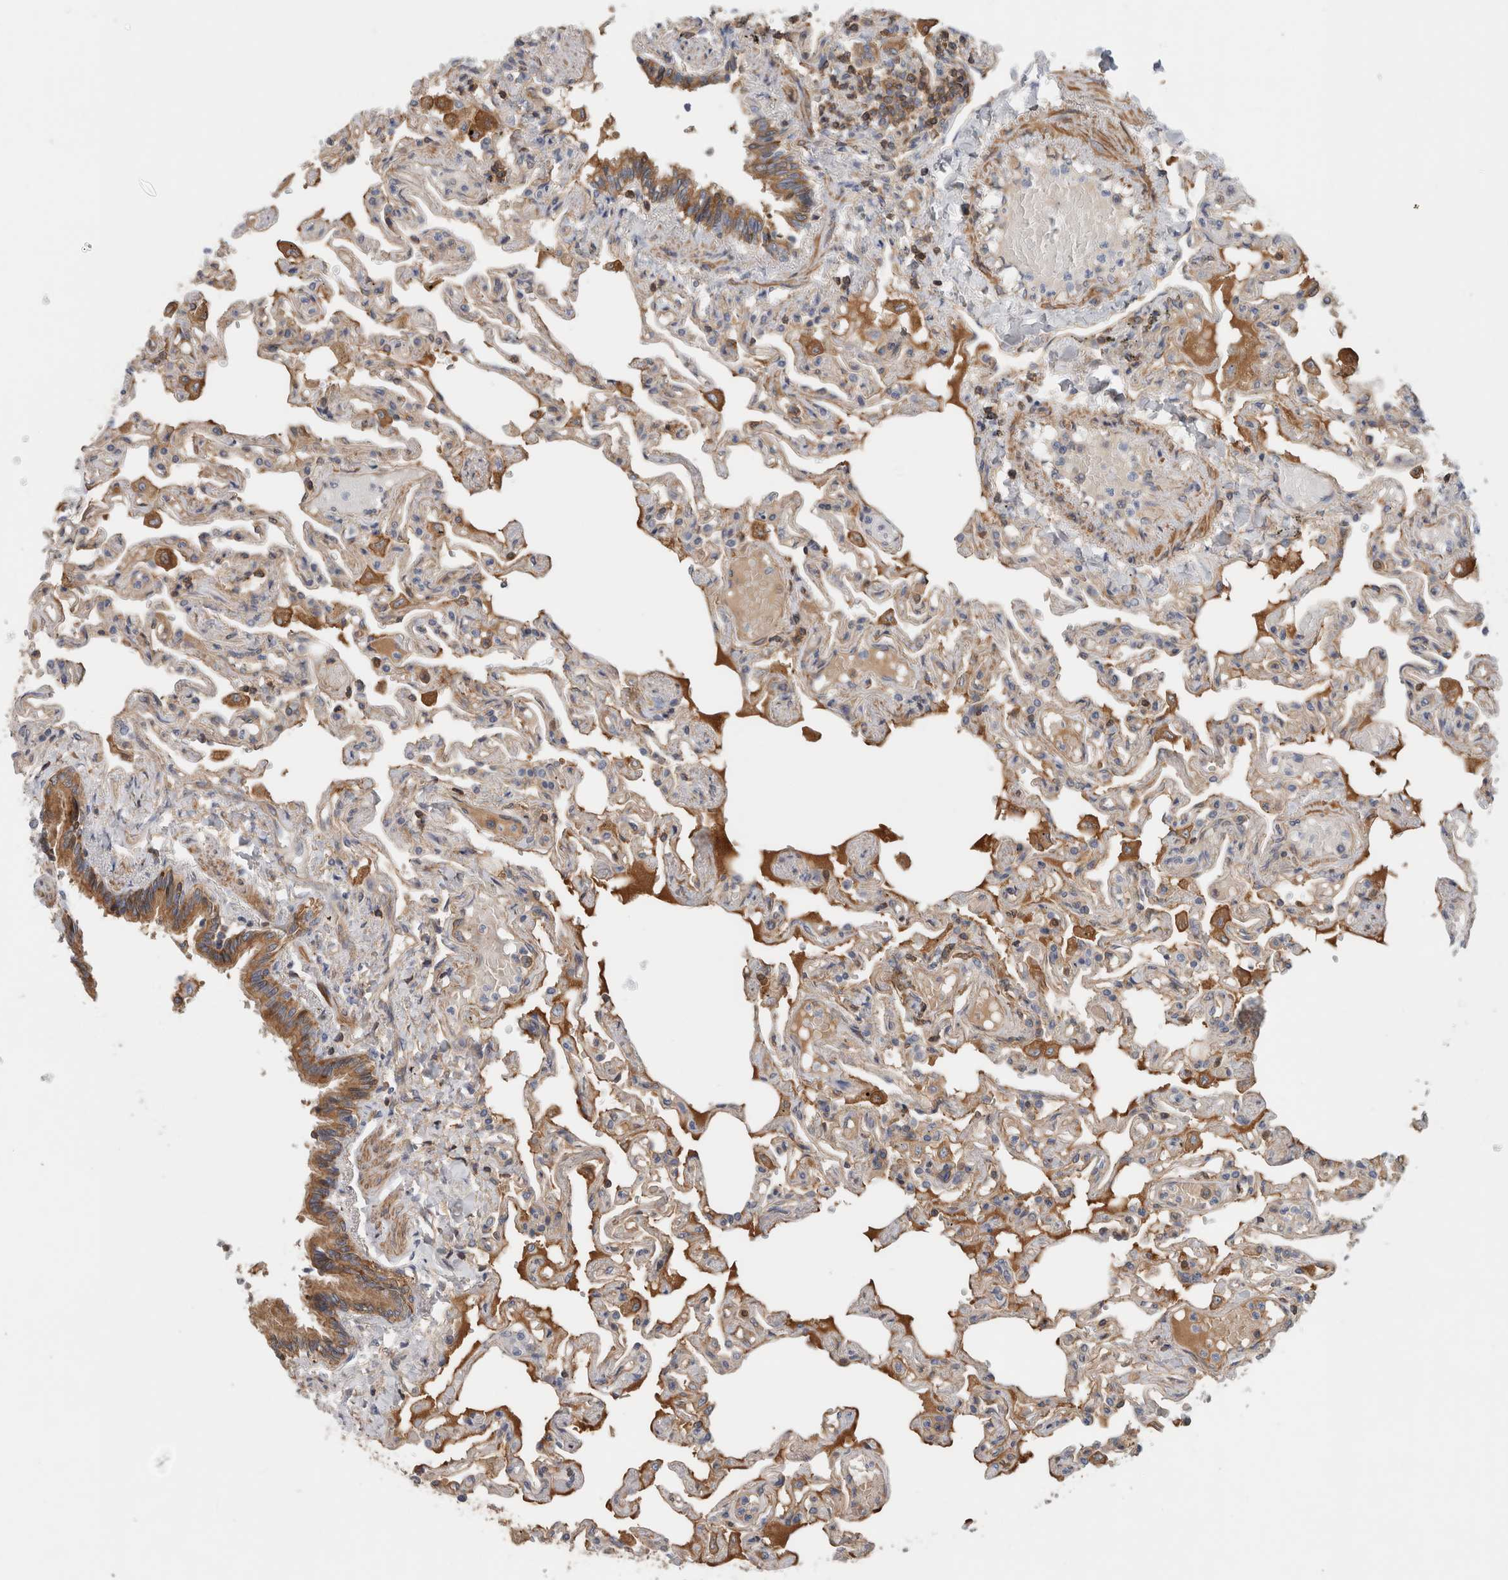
{"staining": {"intensity": "weak", "quantity": "25%-75%", "location": "cytoplasmic/membranous"}, "tissue": "lung", "cell_type": "Alveolar cells", "image_type": "normal", "snomed": [{"axis": "morphology", "description": "Normal tissue, NOS"}, {"axis": "topography", "description": "Lung"}], "caption": "Protein staining displays weak cytoplasmic/membranous expression in about 25%-75% of alveolar cells in unremarkable lung.", "gene": "CFI", "patient": {"sex": "male", "age": 21}}